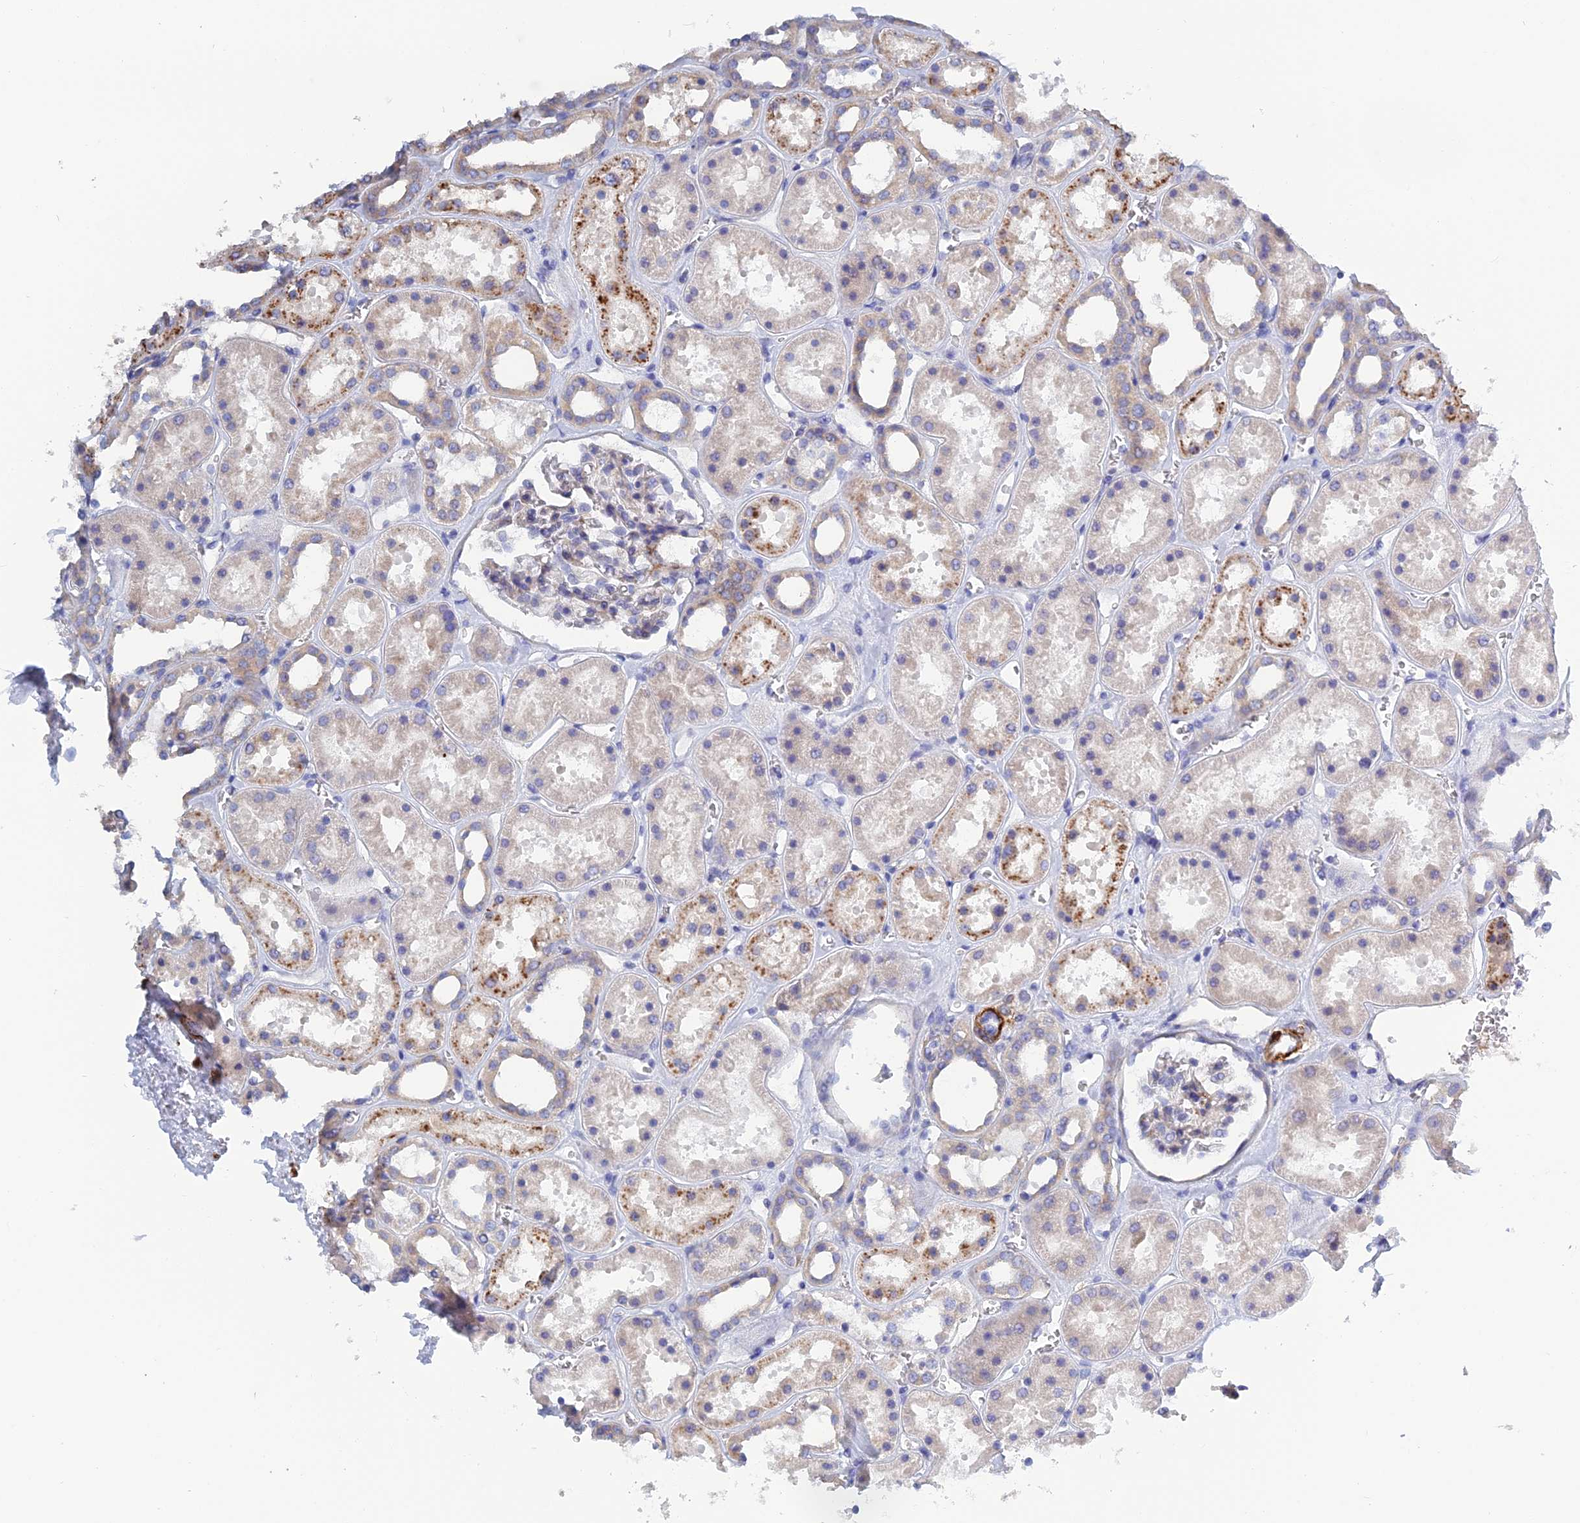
{"staining": {"intensity": "negative", "quantity": "none", "location": "none"}, "tissue": "kidney", "cell_type": "Cells in glomeruli", "image_type": "normal", "snomed": [{"axis": "morphology", "description": "Normal tissue, NOS"}, {"axis": "topography", "description": "Kidney"}], "caption": "Immunohistochemistry (IHC) histopathology image of benign kidney stained for a protein (brown), which displays no expression in cells in glomeruli.", "gene": "PCDHA8", "patient": {"sex": "female", "age": 41}}